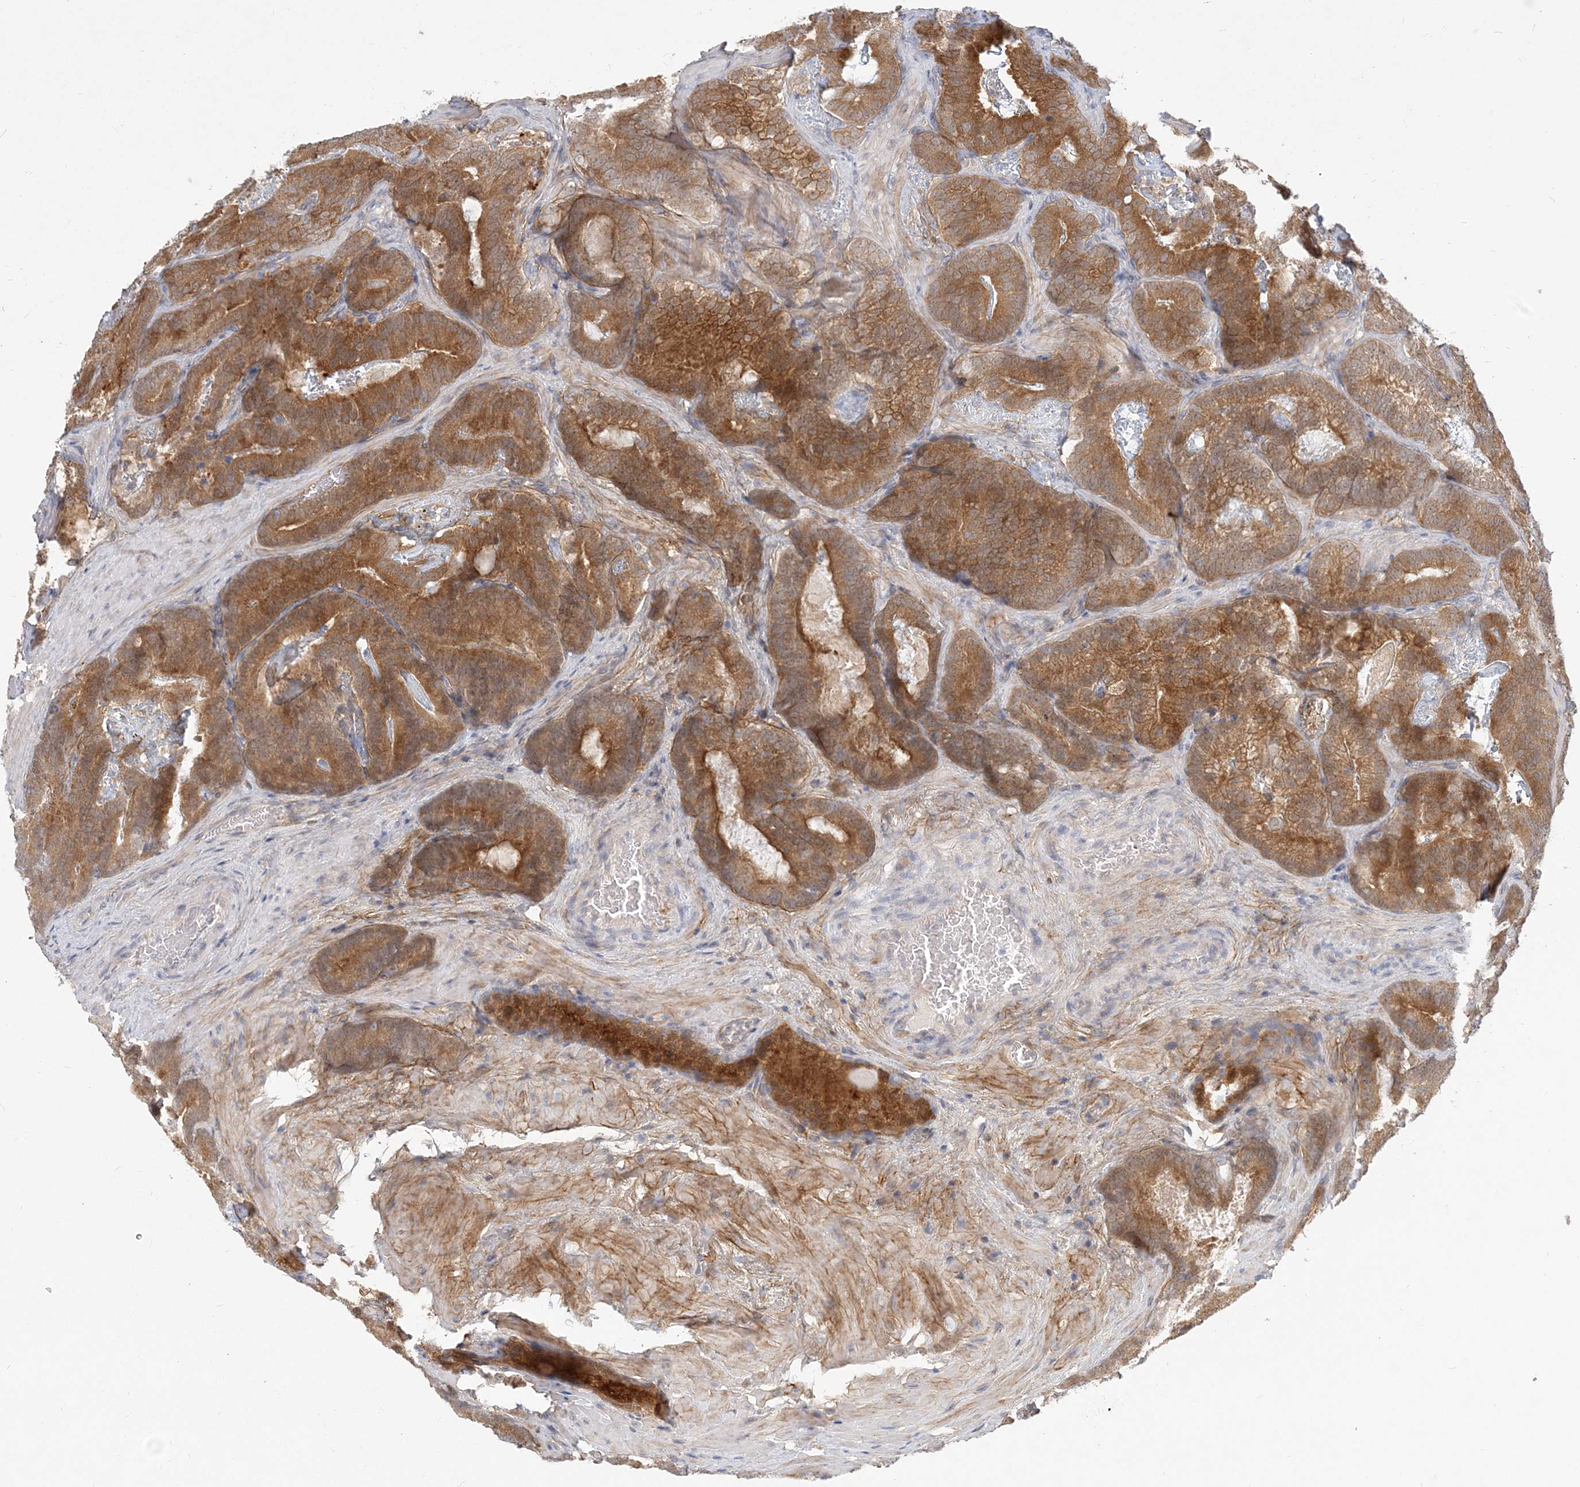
{"staining": {"intensity": "moderate", "quantity": ">75%", "location": "cytoplasmic/membranous"}, "tissue": "prostate cancer", "cell_type": "Tumor cells", "image_type": "cancer", "snomed": [{"axis": "morphology", "description": "Adenocarcinoma, High grade"}, {"axis": "topography", "description": "Prostate"}], "caption": "Moderate cytoplasmic/membranous expression is seen in approximately >75% of tumor cells in prostate cancer (high-grade adenocarcinoma).", "gene": "GMPPA", "patient": {"sex": "male", "age": 66}}